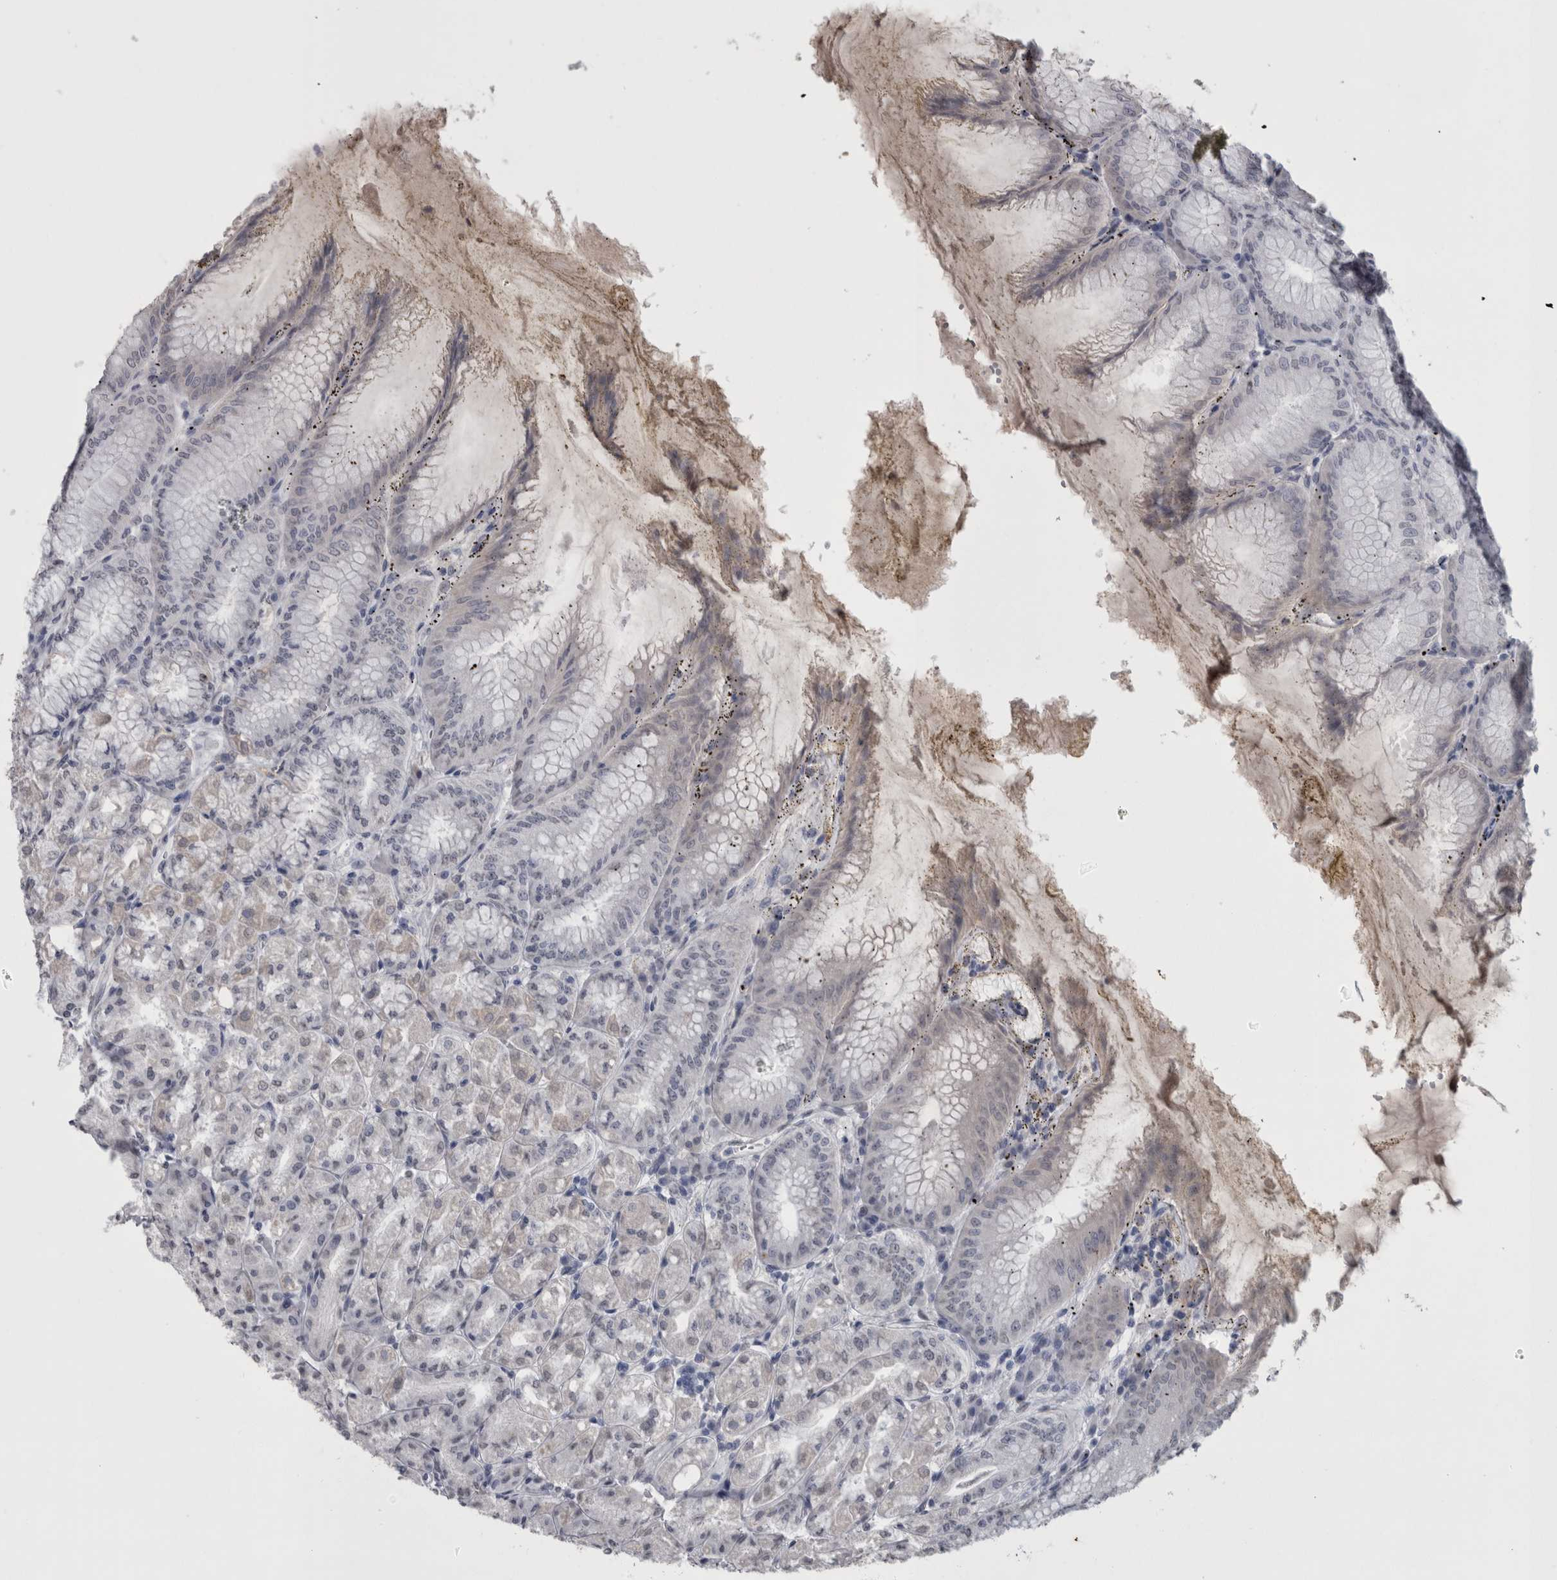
{"staining": {"intensity": "negative", "quantity": "none", "location": "none"}, "tissue": "stomach", "cell_type": "Glandular cells", "image_type": "normal", "snomed": [{"axis": "morphology", "description": "Normal tissue, NOS"}, {"axis": "topography", "description": "Stomach, lower"}], "caption": "Glandular cells are negative for brown protein staining in normal stomach. The staining was performed using DAB to visualize the protein expression in brown, while the nuclei were stained in blue with hematoxylin (Magnification: 20x).", "gene": "PAX5", "patient": {"sex": "male", "age": 71}}